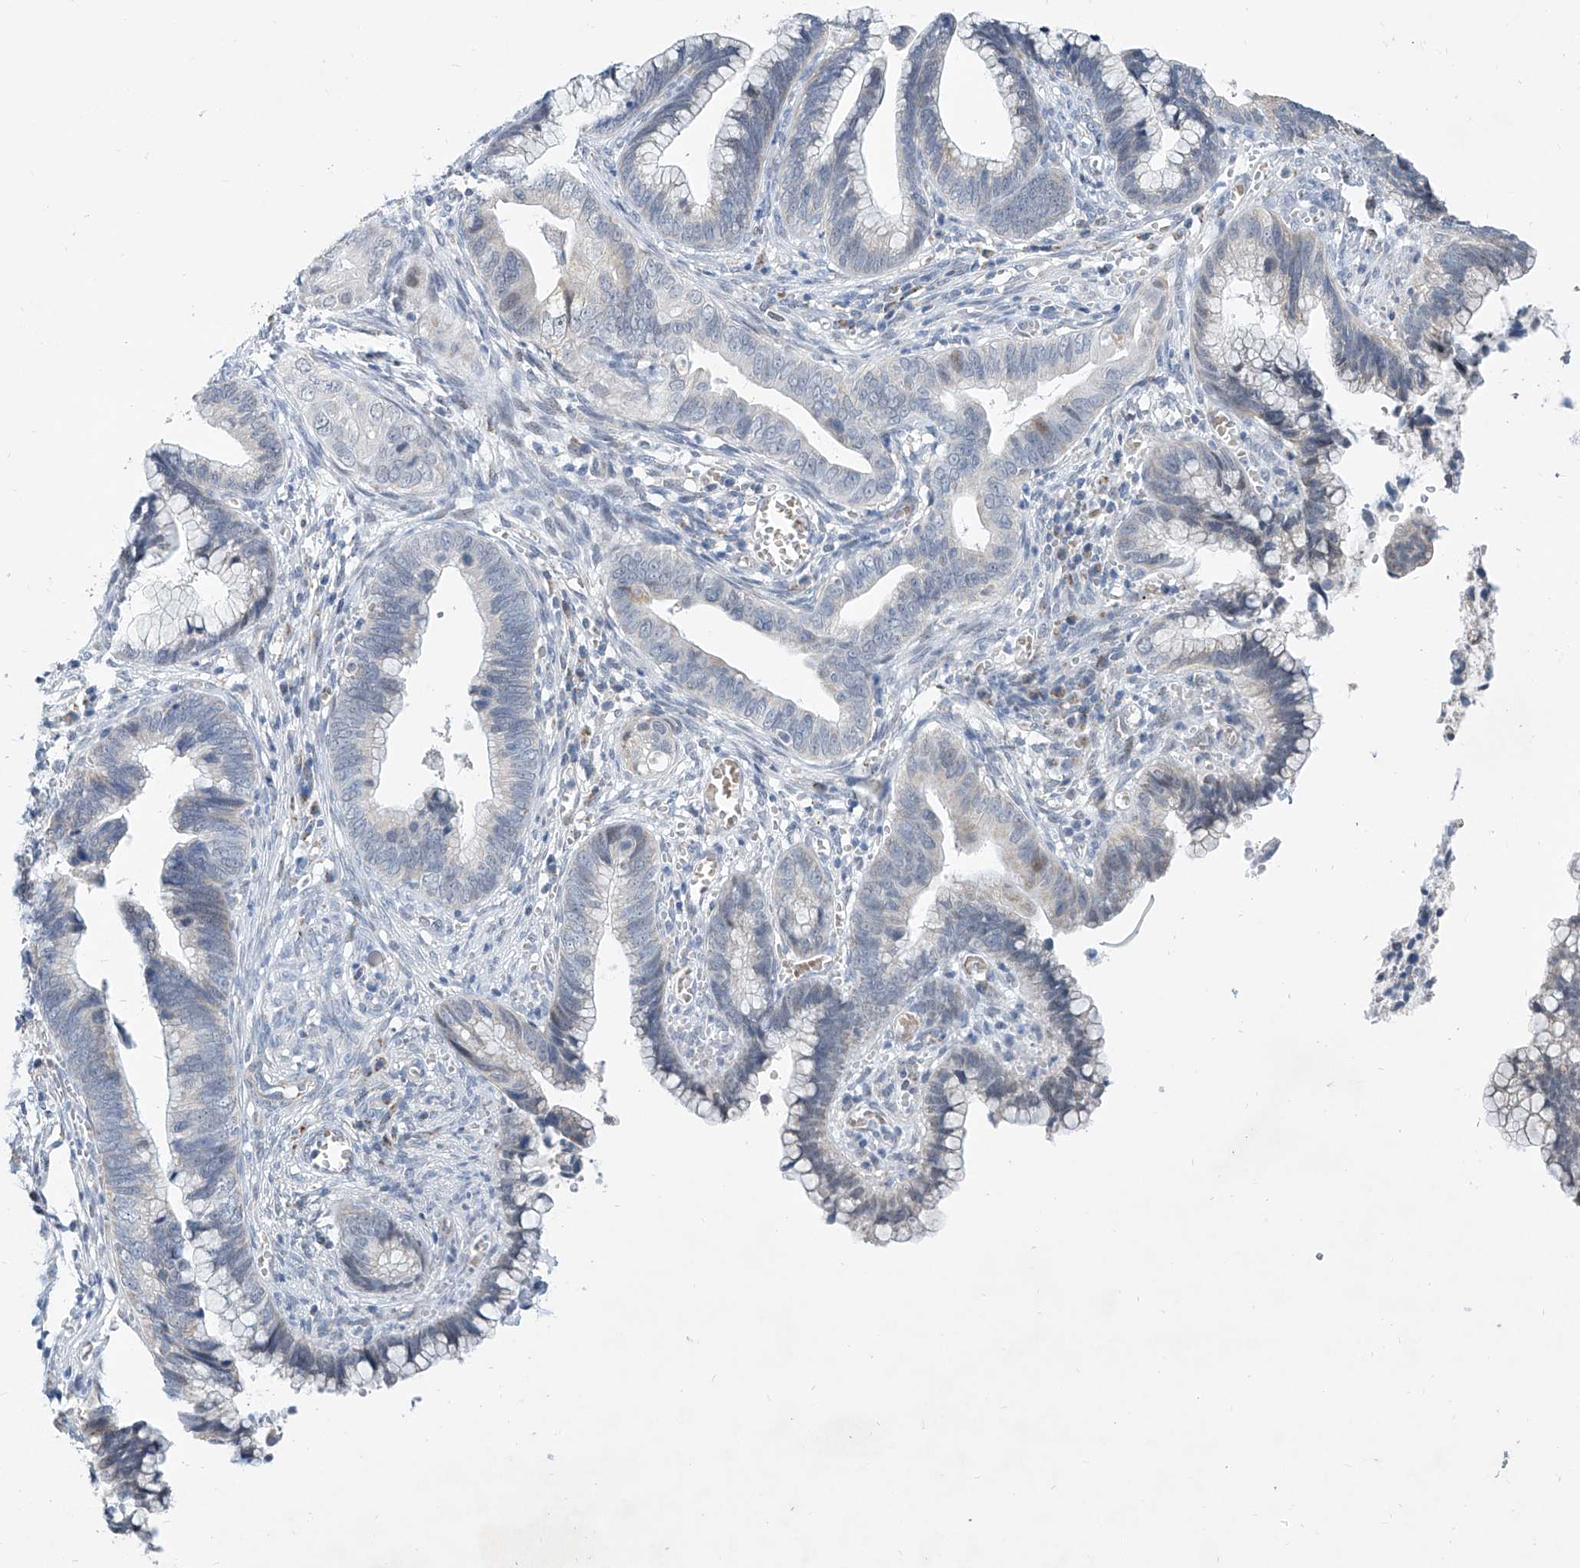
{"staining": {"intensity": "negative", "quantity": "none", "location": "none"}, "tissue": "cervical cancer", "cell_type": "Tumor cells", "image_type": "cancer", "snomed": [{"axis": "morphology", "description": "Adenocarcinoma, NOS"}, {"axis": "topography", "description": "Cervix"}], "caption": "A micrograph of human cervical cancer is negative for staining in tumor cells.", "gene": "BPTF", "patient": {"sex": "female", "age": 44}}